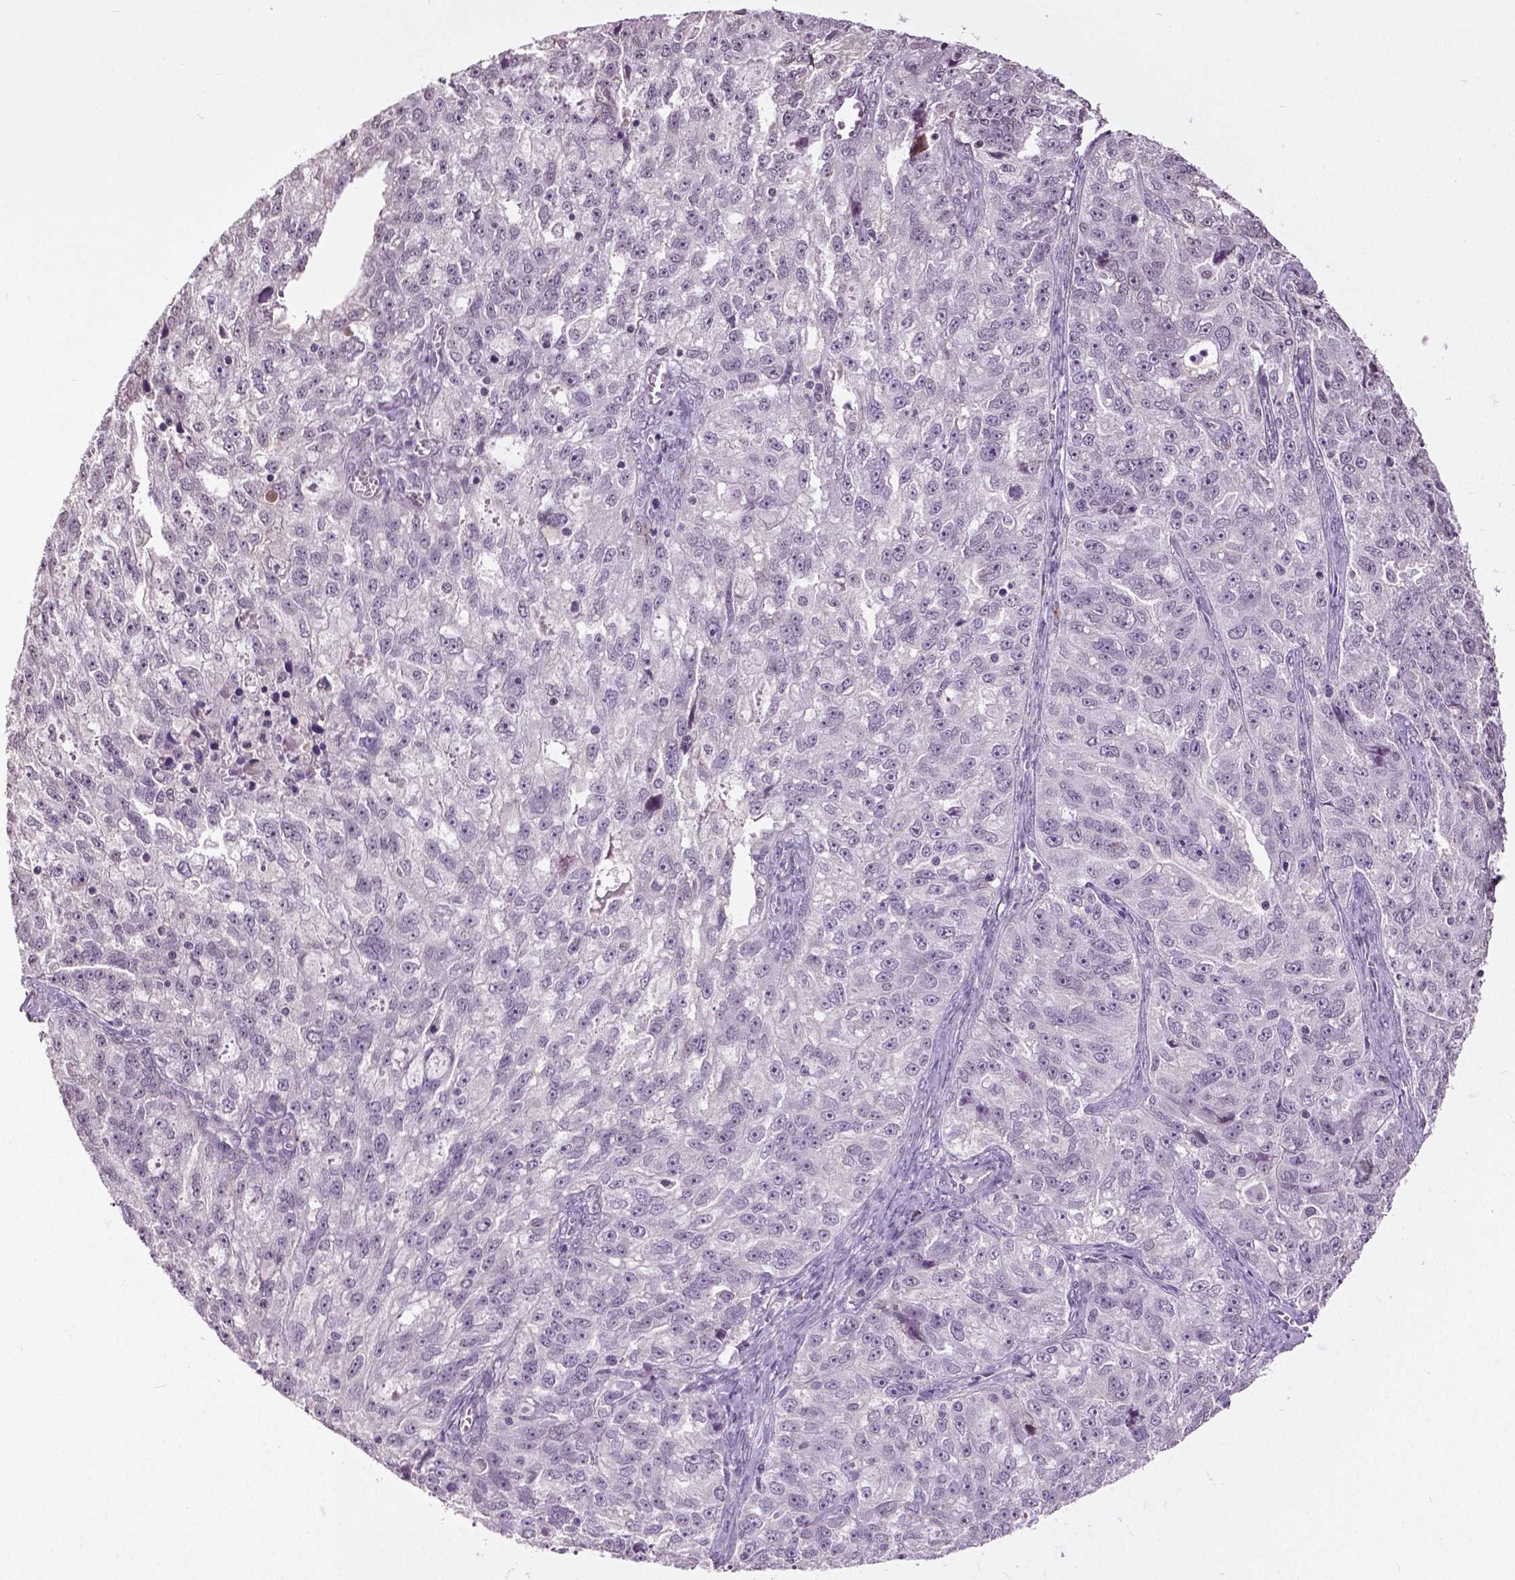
{"staining": {"intensity": "weak", "quantity": "<25%", "location": "nuclear"}, "tissue": "ovarian cancer", "cell_type": "Tumor cells", "image_type": "cancer", "snomed": [{"axis": "morphology", "description": "Cystadenocarcinoma, serous, NOS"}, {"axis": "topography", "description": "Ovary"}], "caption": "This is an IHC image of human ovarian serous cystadenocarcinoma. There is no staining in tumor cells.", "gene": "DLX5", "patient": {"sex": "female", "age": 51}}